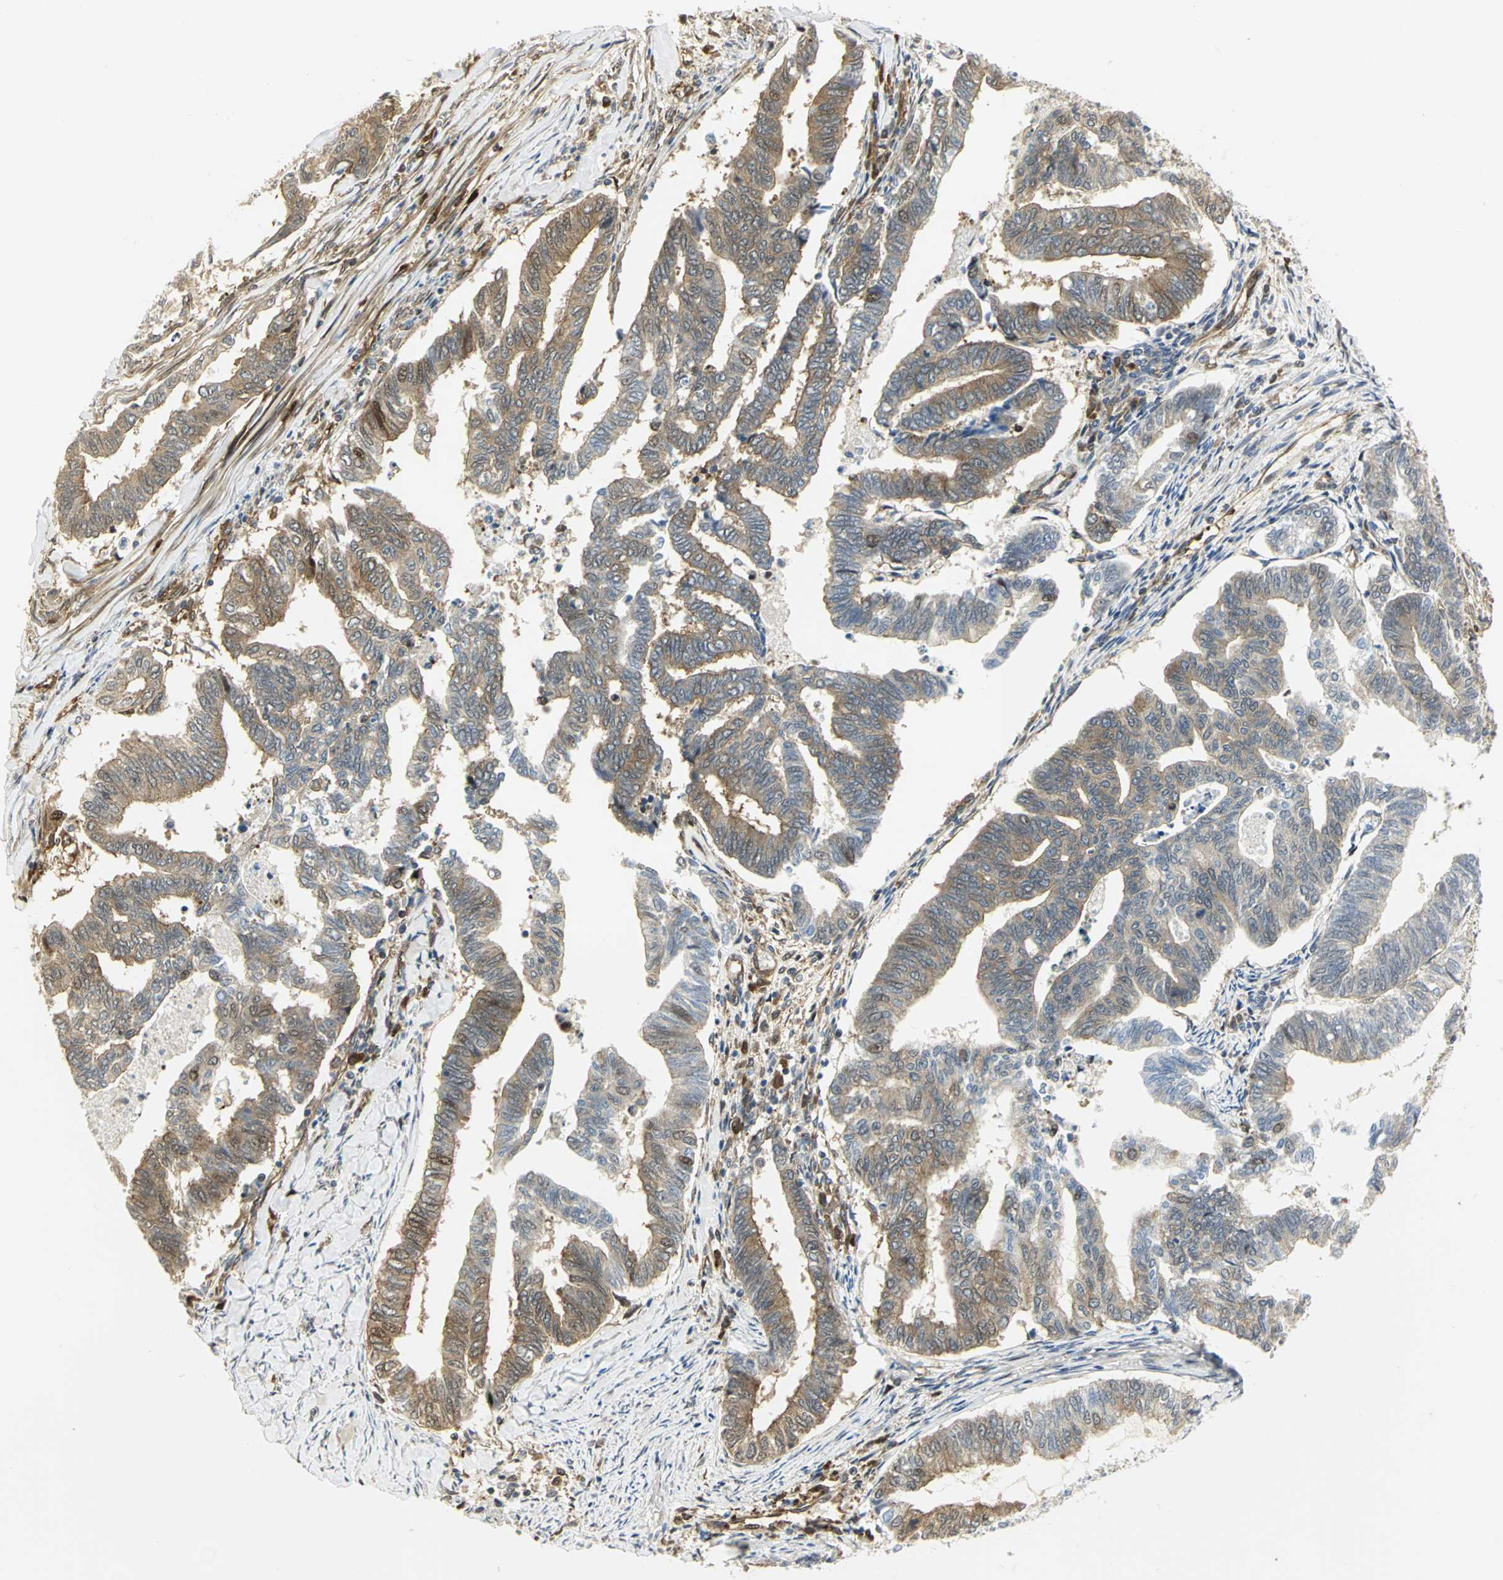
{"staining": {"intensity": "moderate", "quantity": "25%-75%", "location": "cytoplasmic/membranous,nuclear"}, "tissue": "endometrial cancer", "cell_type": "Tumor cells", "image_type": "cancer", "snomed": [{"axis": "morphology", "description": "Adenocarcinoma, NOS"}, {"axis": "topography", "description": "Endometrium"}], "caption": "Tumor cells show medium levels of moderate cytoplasmic/membranous and nuclear staining in approximately 25%-75% of cells in adenocarcinoma (endometrial). The staining is performed using DAB (3,3'-diaminobenzidine) brown chromogen to label protein expression. The nuclei are counter-stained blue using hematoxylin.", "gene": "EEA1", "patient": {"sex": "female", "age": 79}}